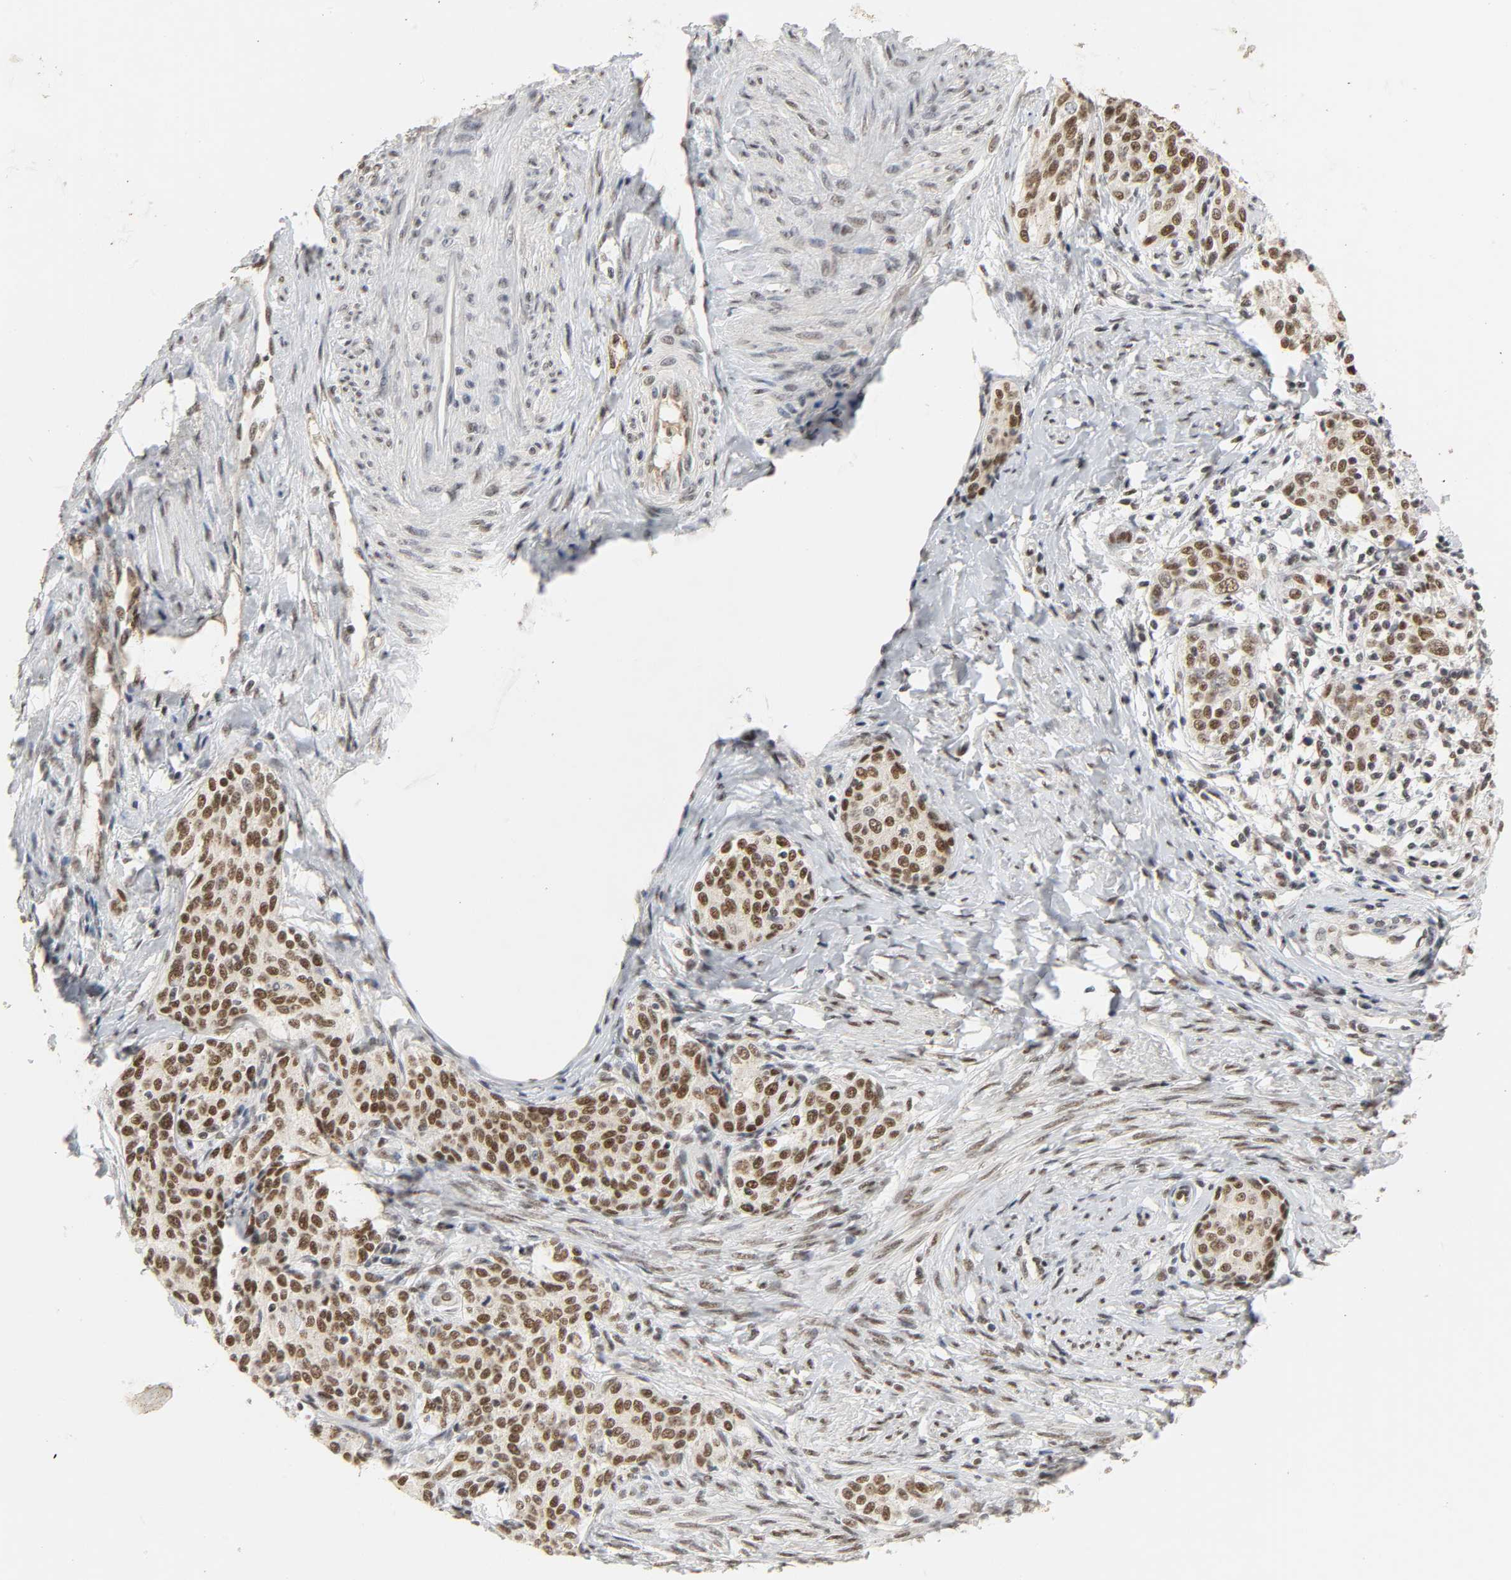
{"staining": {"intensity": "moderate", "quantity": ">75%", "location": "nuclear"}, "tissue": "cervical cancer", "cell_type": "Tumor cells", "image_type": "cancer", "snomed": [{"axis": "morphology", "description": "Squamous cell carcinoma, NOS"}, {"axis": "morphology", "description": "Adenocarcinoma, NOS"}, {"axis": "topography", "description": "Cervix"}], "caption": "Immunohistochemistry (IHC) photomicrograph of cervical cancer (squamous cell carcinoma) stained for a protein (brown), which exhibits medium levels of moderate nuclear staining in about >75% of tumor cells.", "gene": "NCOA6", "patient": {"sex": "female", "age": 52}}